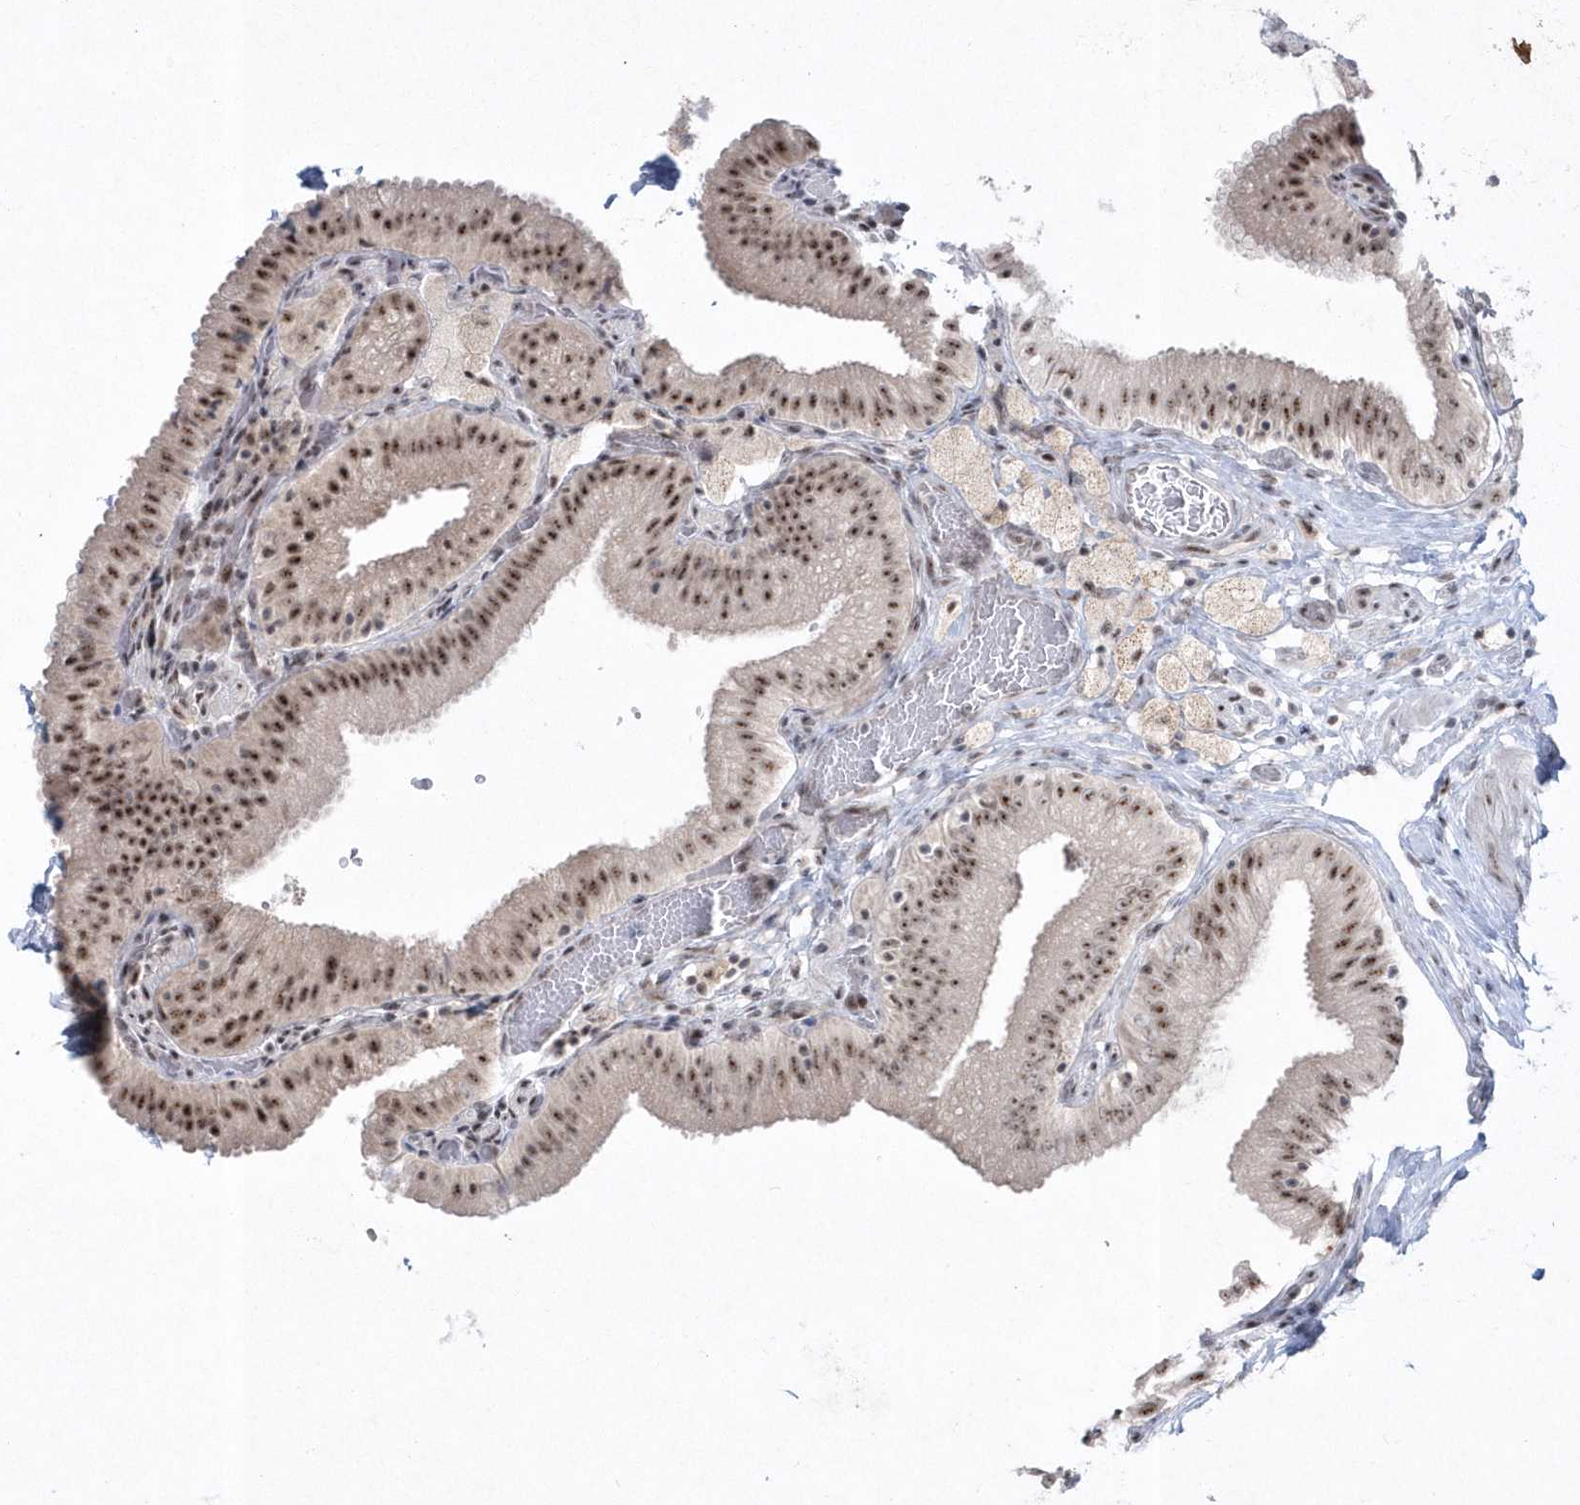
{"staining": {"intensity": "moderate", "quantity": ">75%", "location": "nuclear"}, "tissue": "gallbladder", "cell_type": "Glandular cells", "image_type": "normal", "snomed": [{"axis": "morphology", "description": "Normal tissue, NOS"}, {"axis": "topography", "description": "Gallbladder"}], "caption": "Brown immunohistochemical staining in normal human gallbladder exhibits moderate nuclear expression in about >75% of glandular cells. (DAB = brown stain, brightfield microscopy at high magnification).", "gene": "KDM6B", "patient": {"sex": "male", "age": 54}}